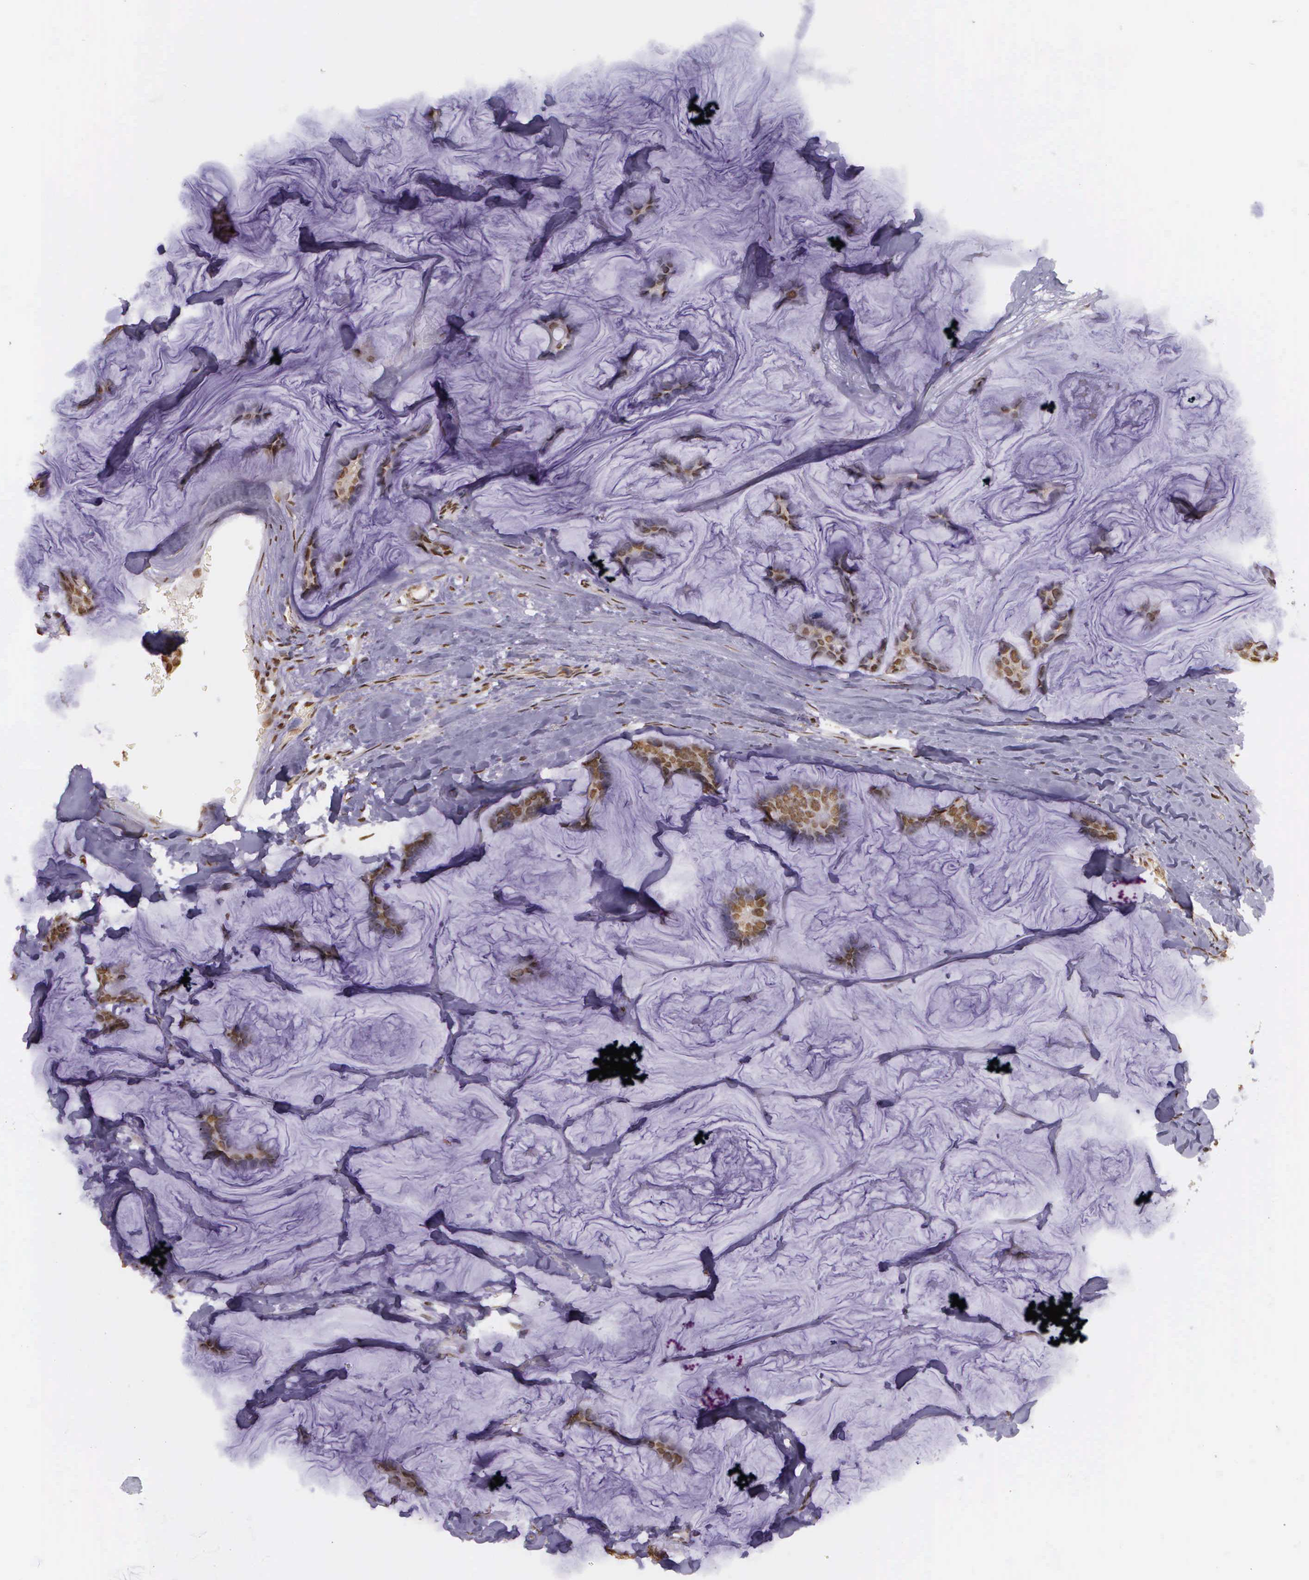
{"staining": {"intensity": "moderate", "quantity": ">75%", "location": "nuclear"}, "tissue": "breast cancer", "cell_type": "Tumor cells", "image_type": "cancer", "snomed": [{"axis": "morphology", "description": "Normal tissue, NOS"}, {"axis": "morphology", "description": "Duct carcinoma"}, {"axis": "topography", "description": "Breast"}], "caption": "Breast cancer (invasive ductal carcinoma) stained with a brown dye exhibits moderate nuclear positive staining in approximately >75% of tumor cells.", "gene": "ARMCX5", "patient": {"sex": "female", "age": 50}}